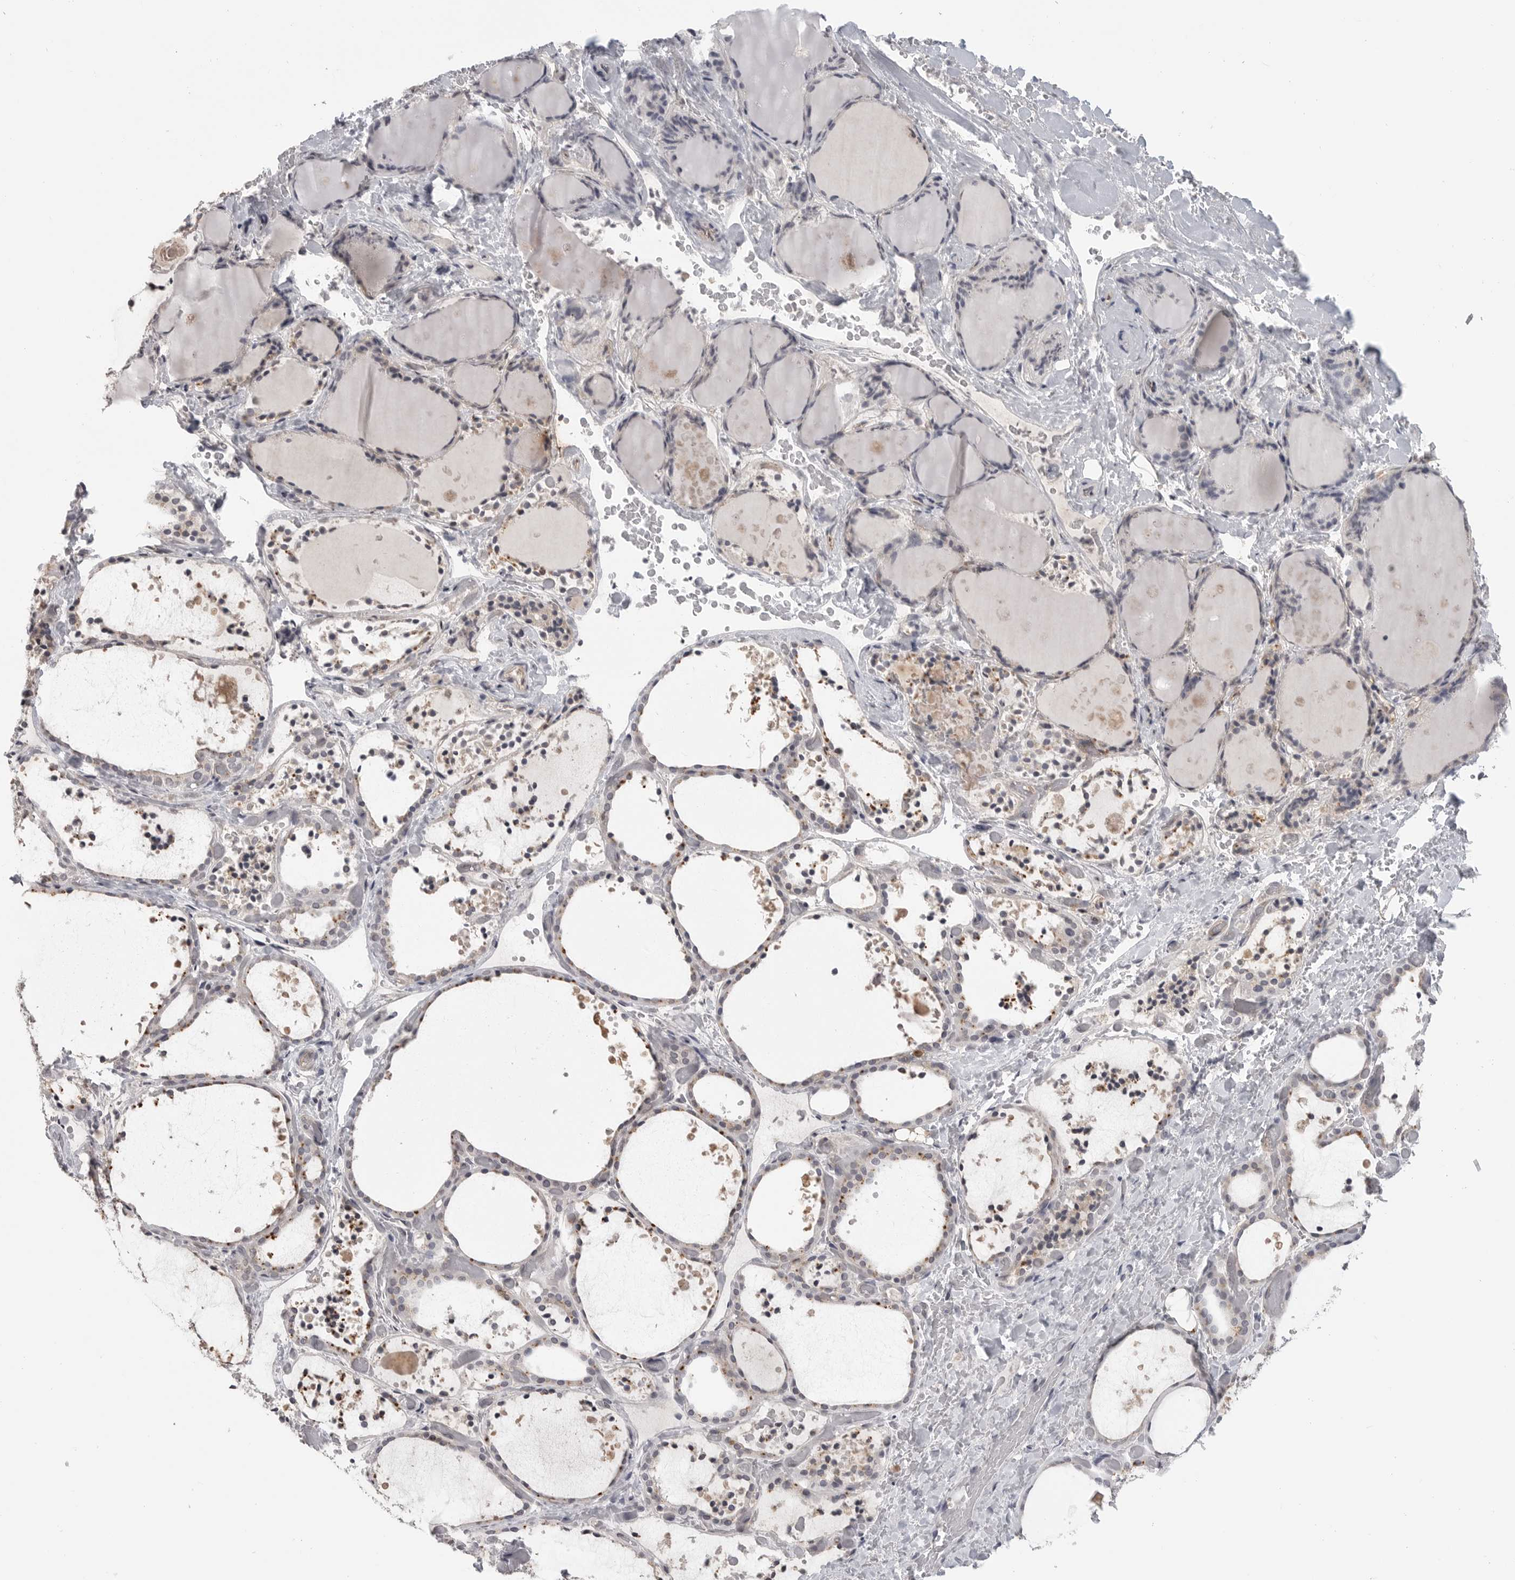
{"staining": {"intensity": "weak", "quantity": "<25%", "location": "cytoplasmic/membranous"}, "tissue": "thyroid gland", "cell_type": "Glandular cells", "image_type": "normal", "snomed": [{"axis": "morphology", "description": "Normal tissue, NOS"}, {"axis": "topography", "description": "Thyroid gland"}], "caption": "The immunohistochemistry image has no significant staining in glandular cells of thyroid gland. Nuclei are stained in blue.", "gene": "IFNGR1", "patient": {"sex": "female", "age": 44}}